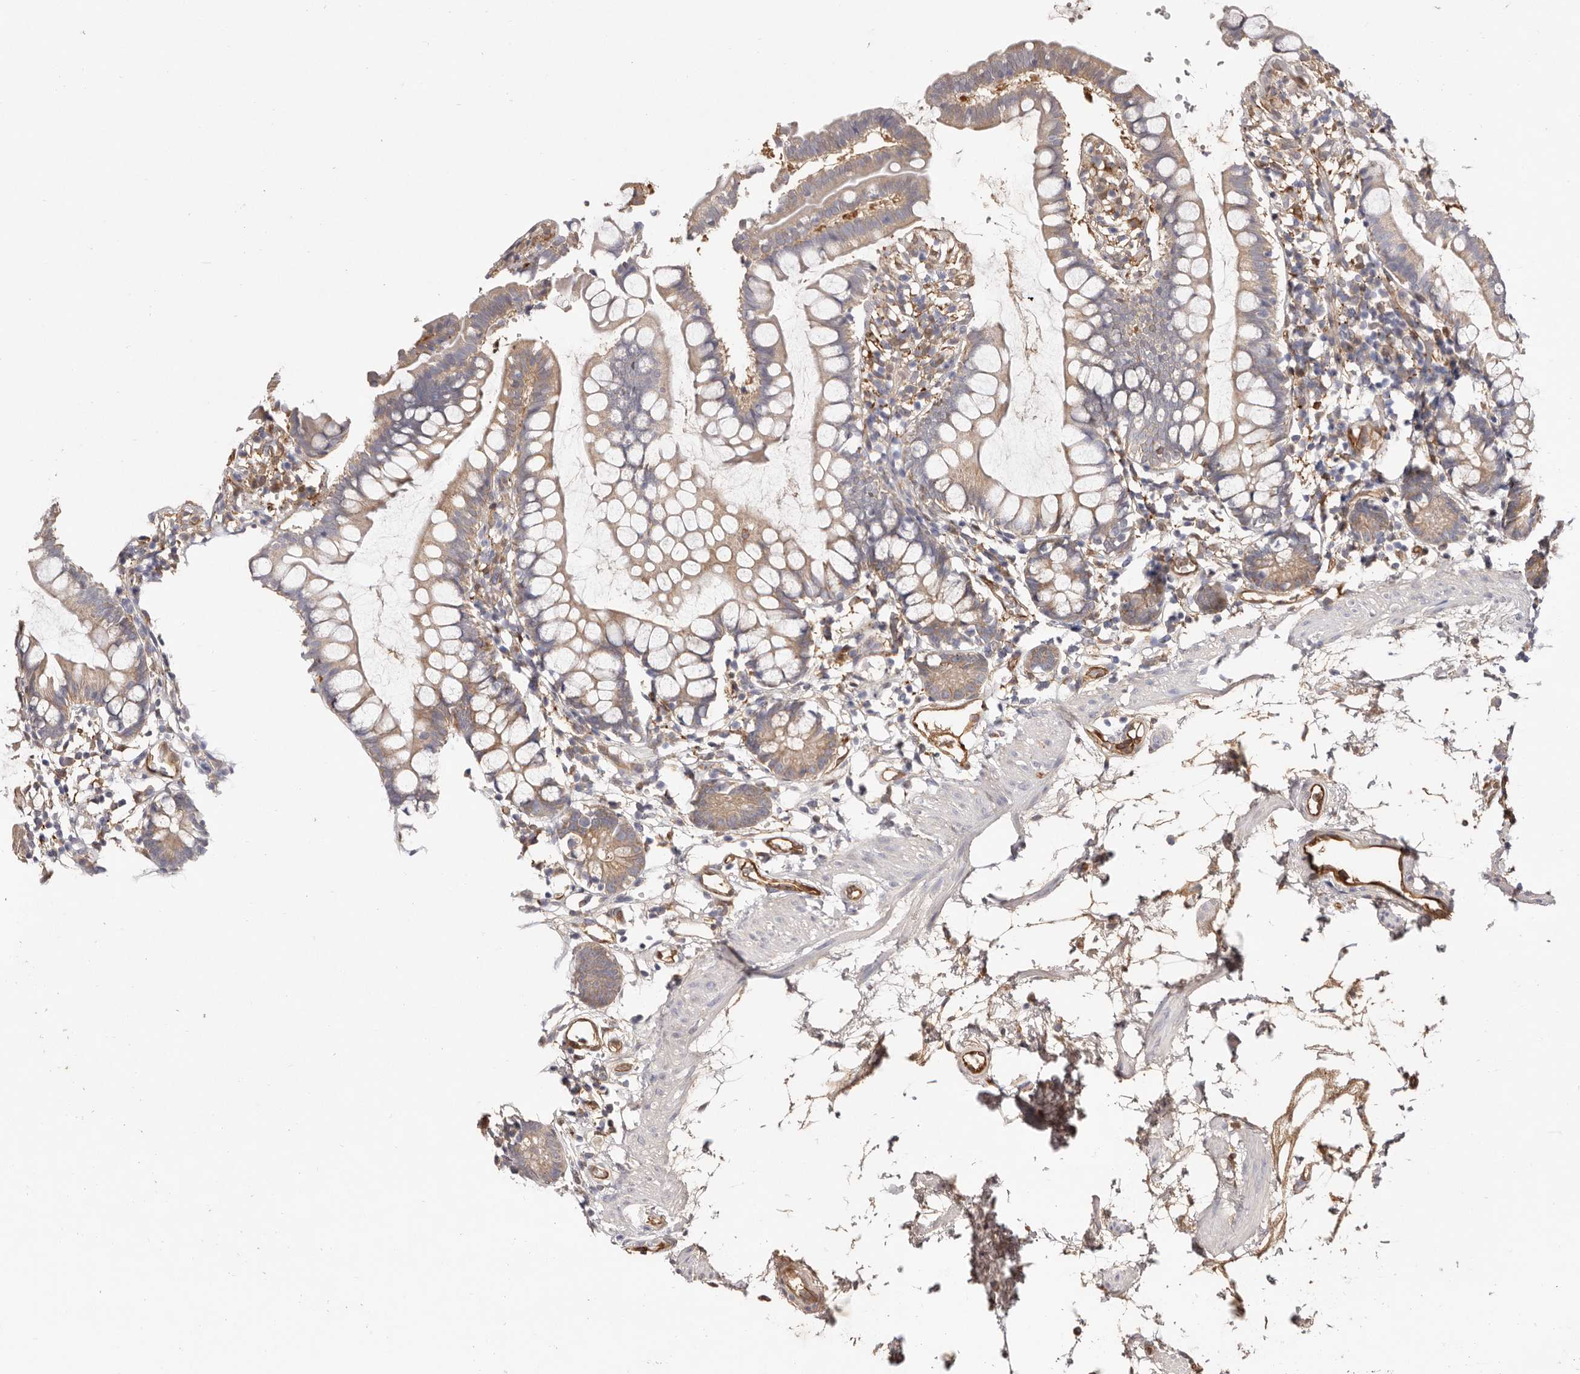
{"staining": {"intensity": "moderate", "quantity": "<25%", "location": "cytoplasmic/membranous"}, "tissue": "small intestine", "cell_type": "Glandular cells", "image_type": "normal", "snomed": [{"axis": "morphology", "description": "Normal tissue, NOS"}, {"axis": "topography", "description": "Small intestine"}], "caption": "Human small intestine stained with a protein marker shows moderate staining in glandular cells.", "gene": "LAP3", "patient": {"sex": "female", "age": 84}}